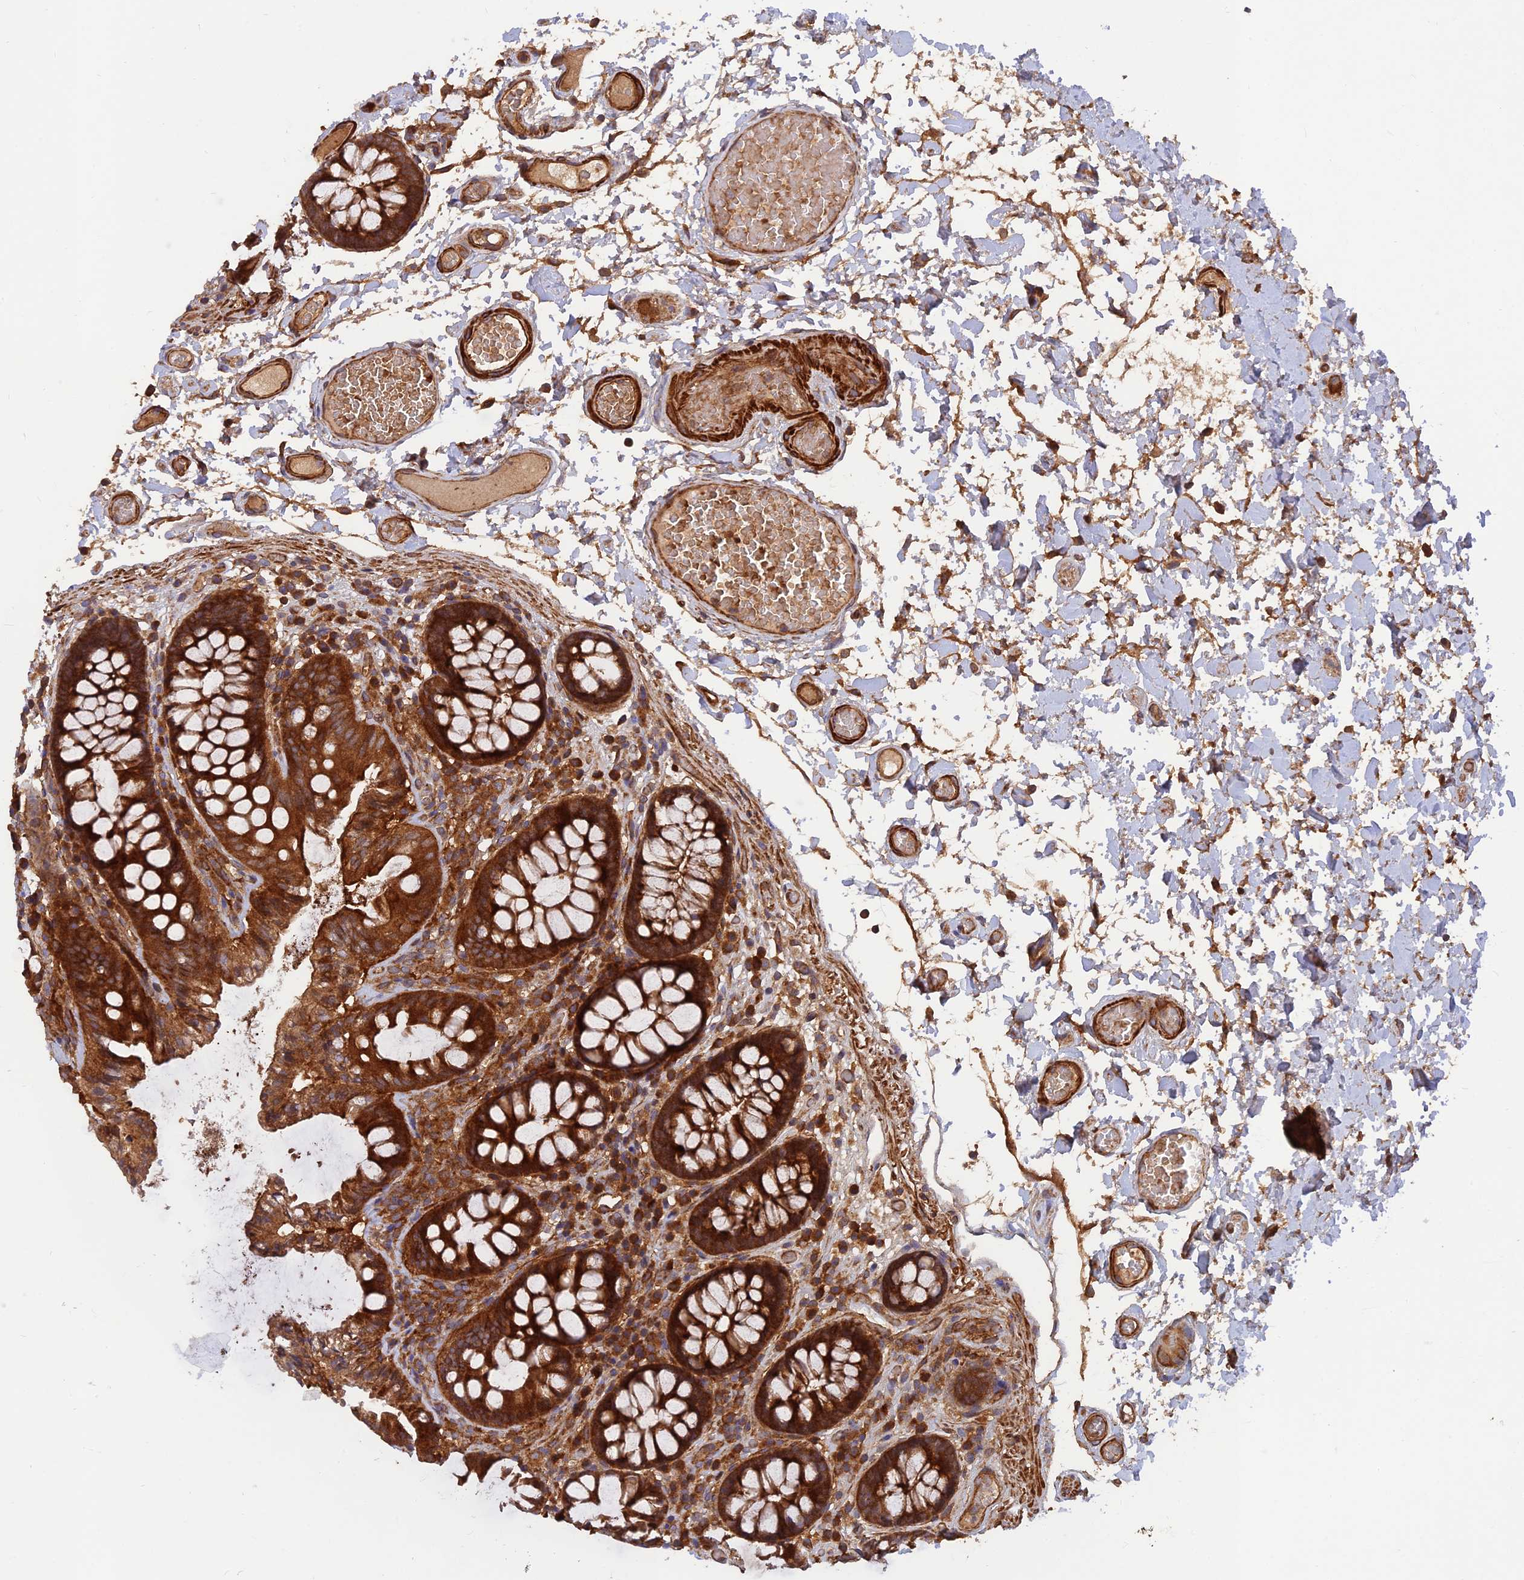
{"staining": {"intensity": "strong", "quantity": ">75%", "location": "cytoplasmic/membranous"}, "tissue": "colon", "cell_type": "Endothelial cells", "image_type": "normal", "snomed": [{"axis": "morphology", "description": "Normal tissue, NOS"}, {"axis": "topography", "description": "Colon"}], "caption": "Immunohistochemical staining of unremarkable human colon exhibits strong cytoplasmic/membranous protein positivity in about >75% of endothelial cells.", "gene": "RELCH", "patient": {"sex": "male", "age": 84}}